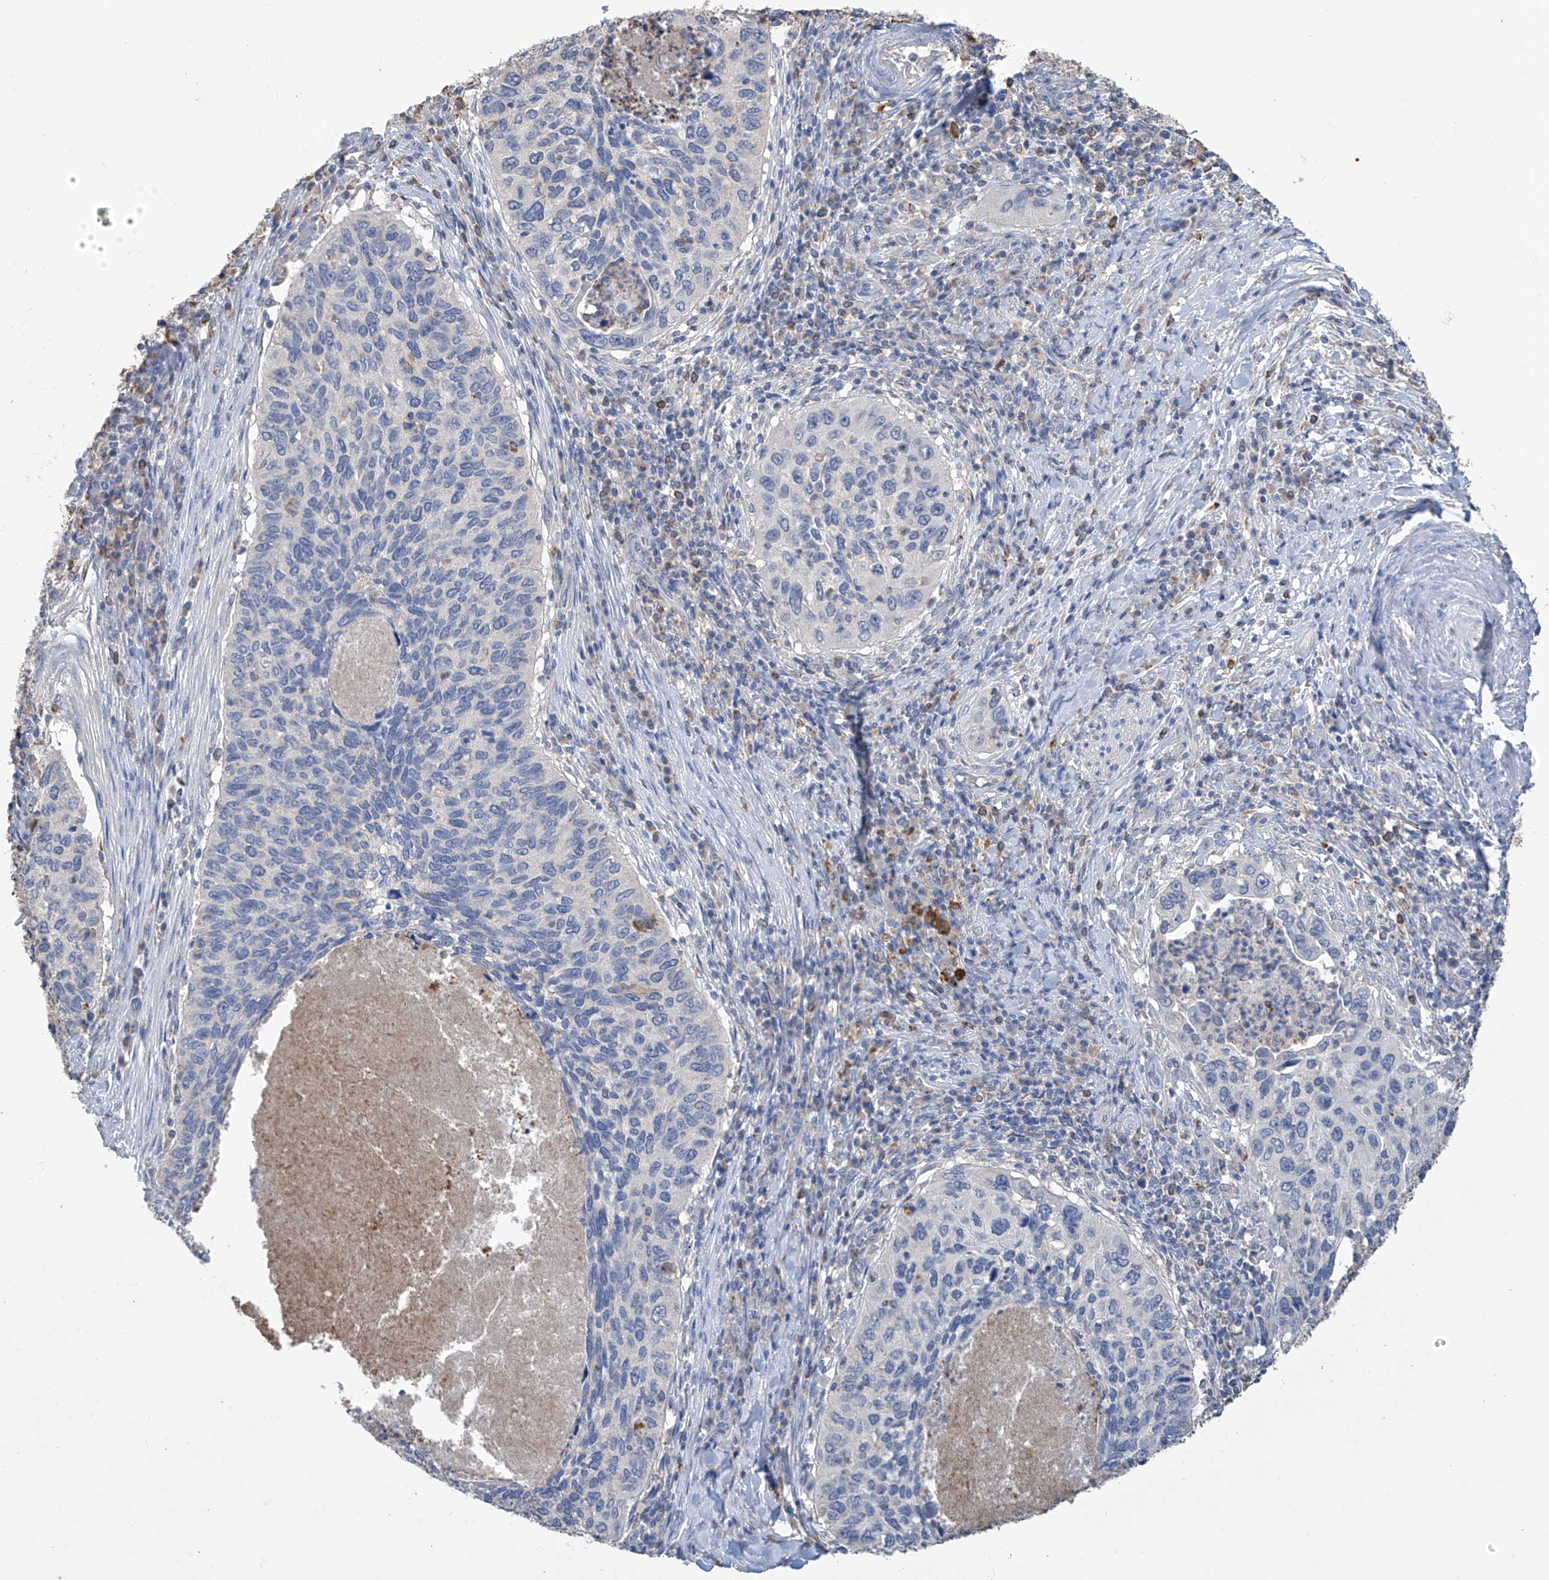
{"staining": {"intensity": "negative", "quantity": "none", "location": "none"}, "tissue": "cervical cancer", "cell_type": "Tumor cells", "image_type": "cancer", "snomed": [{"axis": "morphology", "description": "Squamous cell carcinoma, NOS"}, {"axis": "topography", "description": "Cervix"}], "caption": "DAB (3,3'-diaminobenzidine) immunohistochemical staining of human squamous cell carcinoma (cervical) reveals no significant positivity in tumor cells.", "gene": "OGT", "patient": {"sex": "female", "age": 38}}